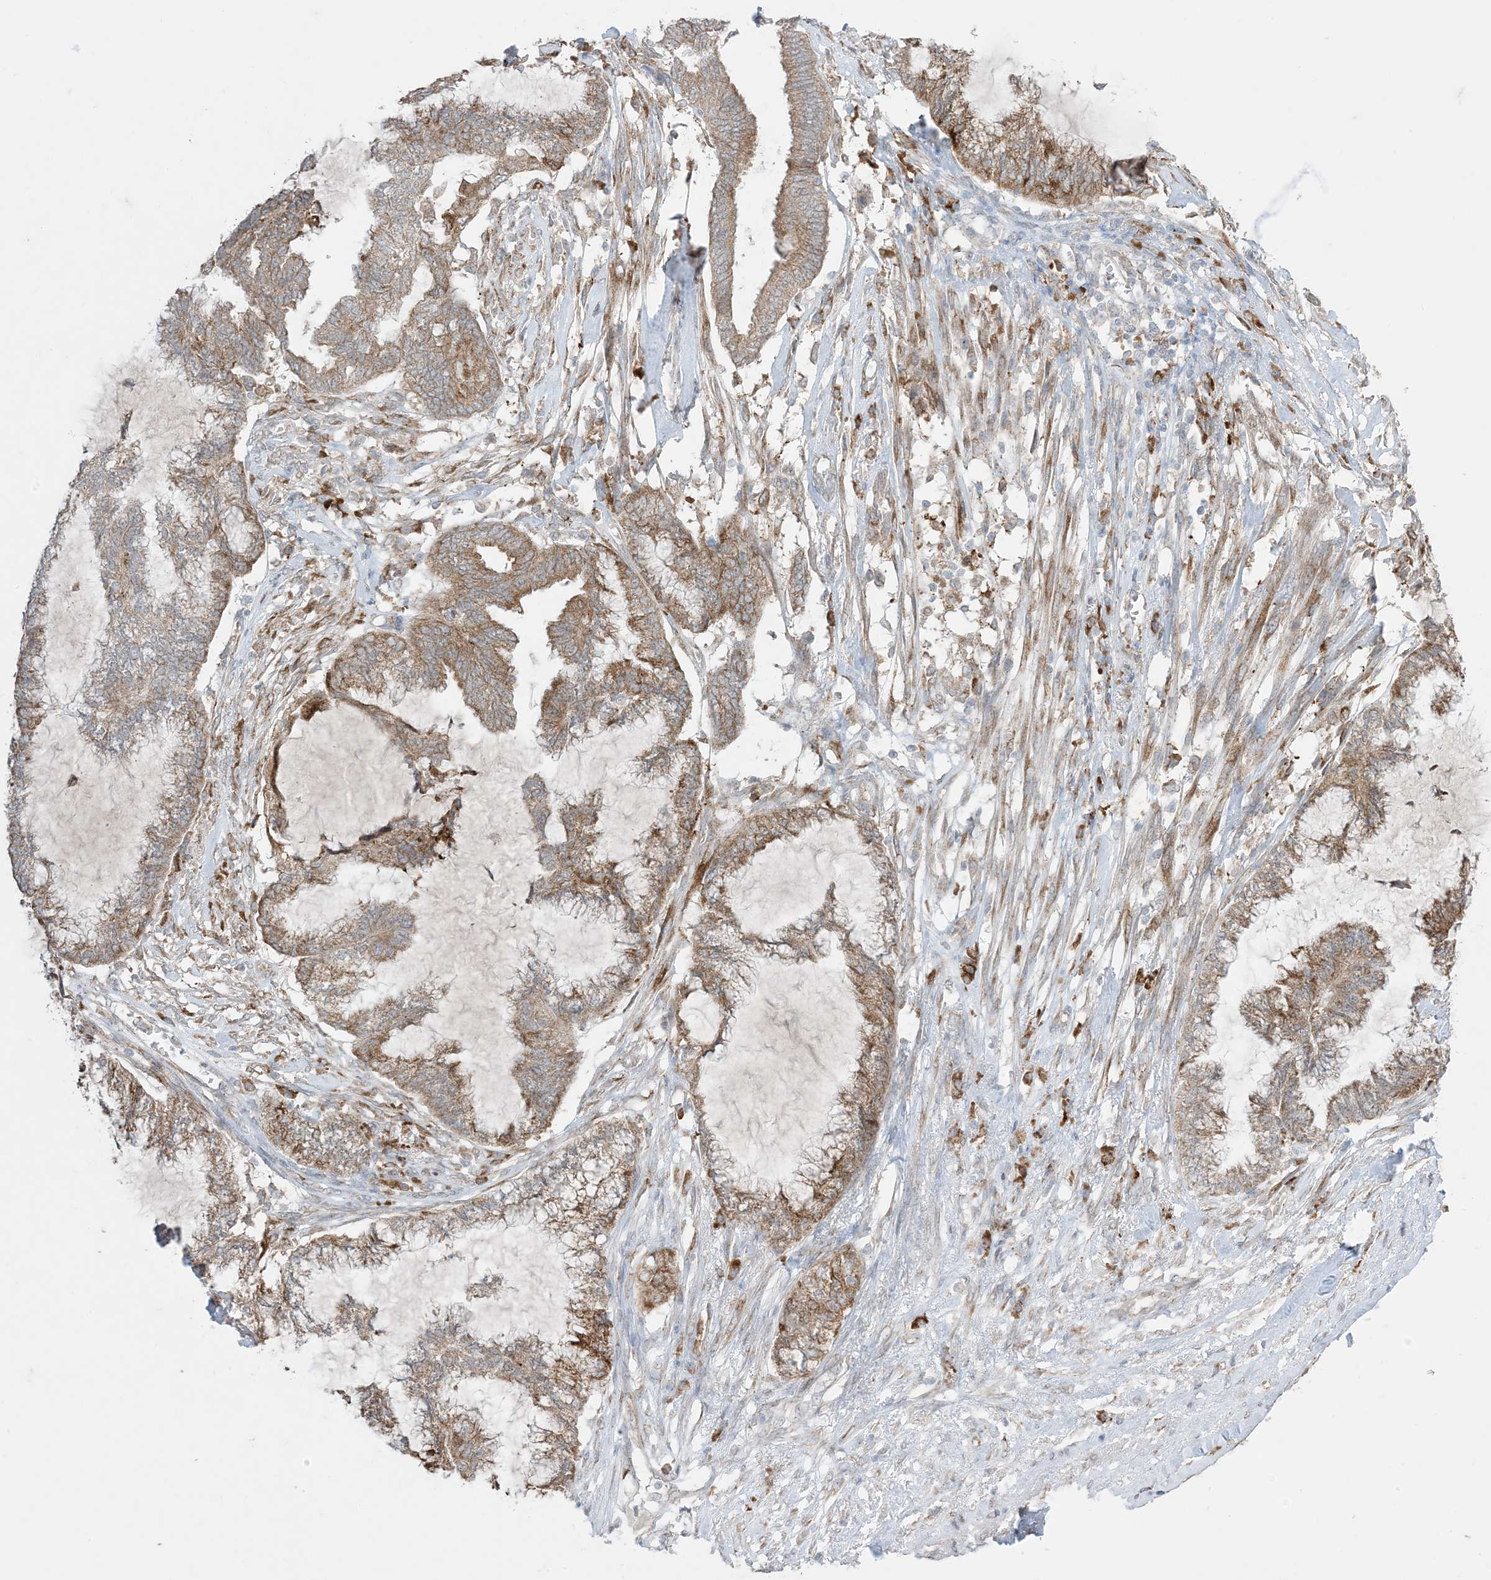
{"staining": {"intensity": "moderate", "quantity": ">75%", "location": "cytoplasmic/membranous"}, "tissue": "endometrial cancer", "cell_type": "Tumor cells", "image_type": "cancer", "snomed": [{"axis": "morphology", "description": "Adenocarcinoma, NOS"}, {"axis": "topography", "description": "Endometrium"}], "caption": "Tumor cells display medium levels of moderate cytoplasmic/membranous expression in about >75% of cells in endometrial cancer (adenocarcinoma).", "gene": "ODC1", "patient": {"sex": "female", "age": 86}}